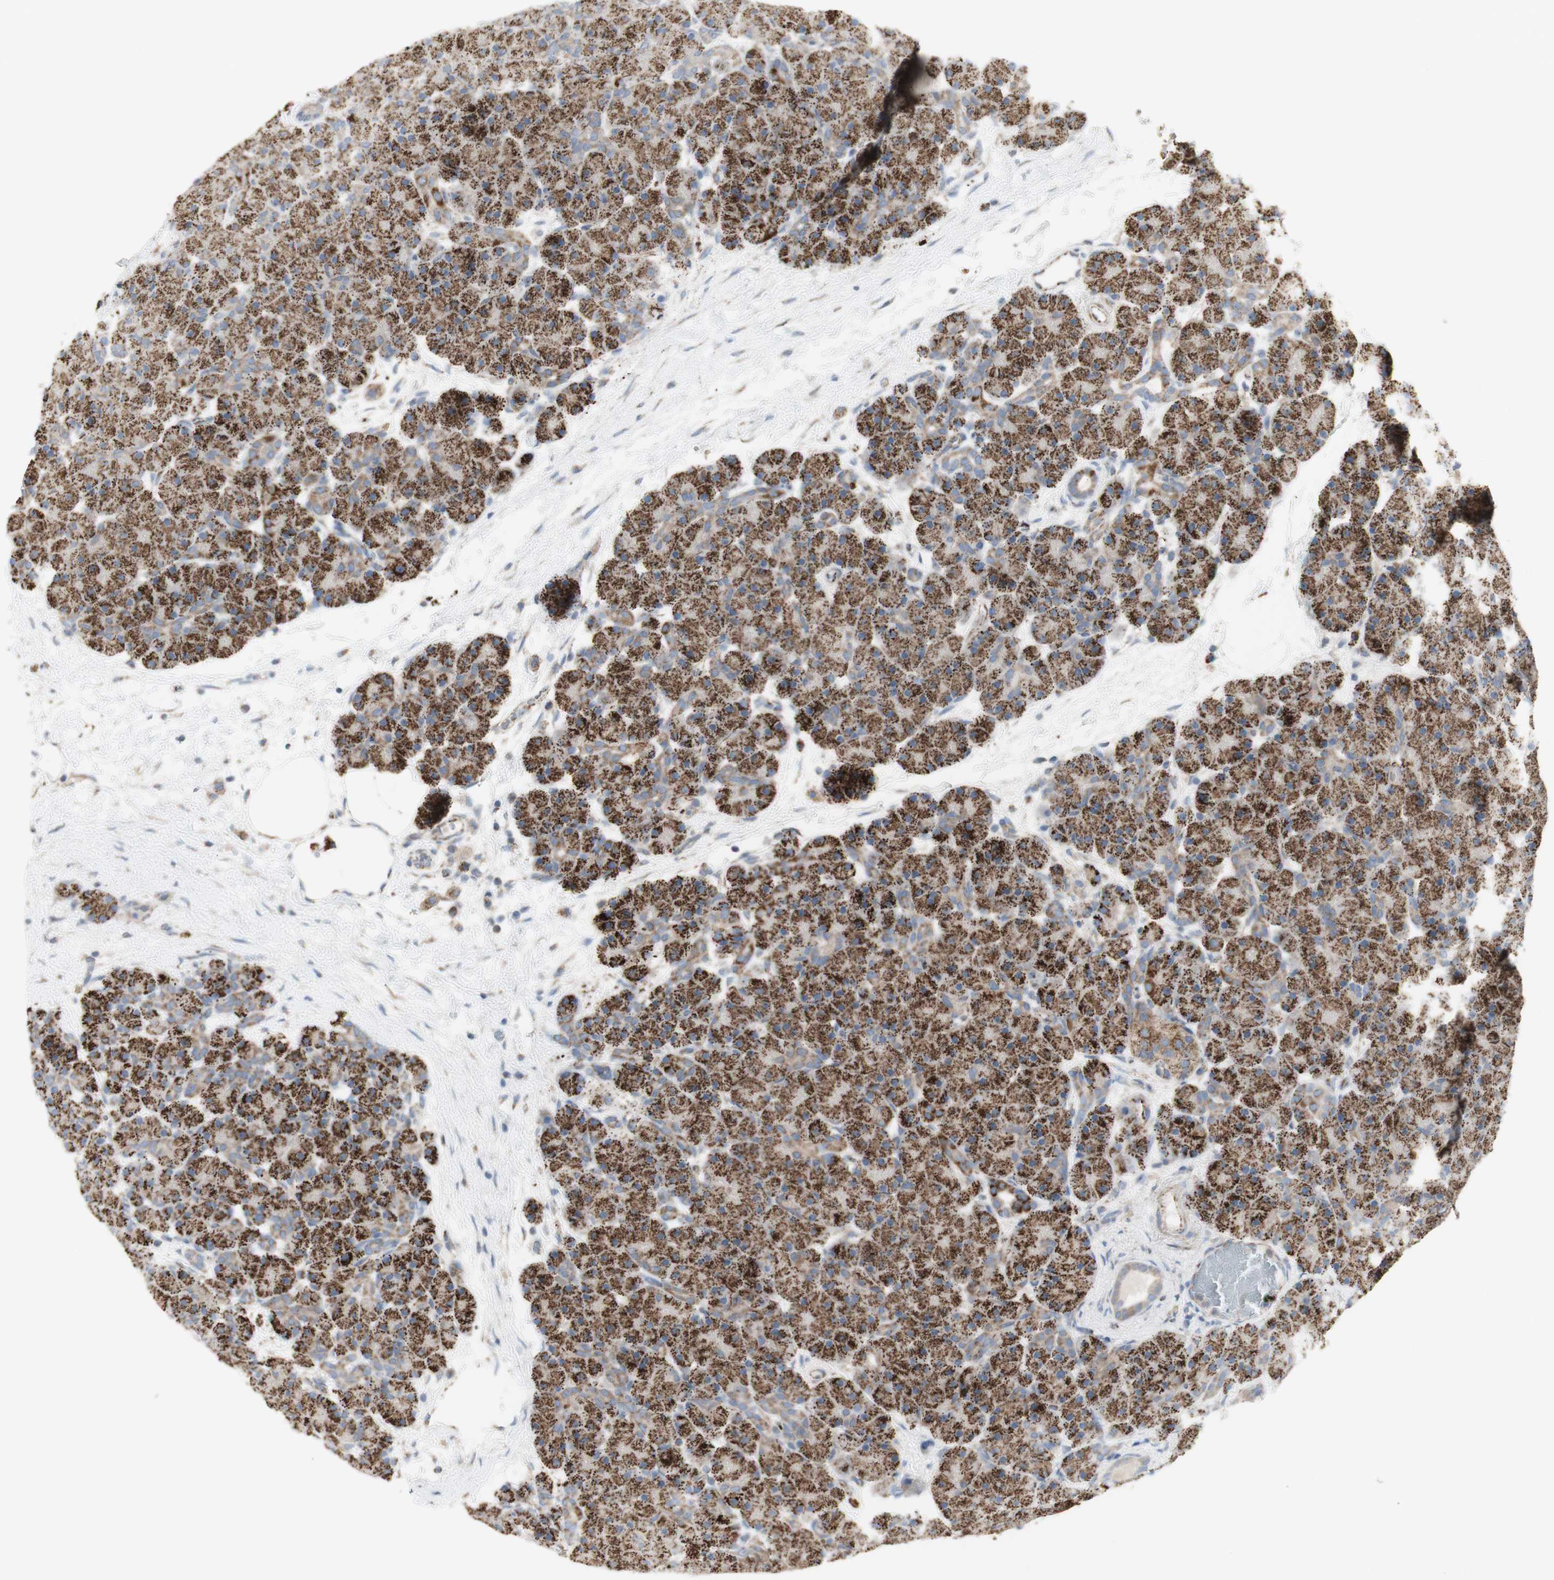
{"staining": {"intensity": "strong", "quantity": ">75%", "location": "cytoplasmic/membranous"}, "tissue": "pancreas", "cell_type": "Exocrine glandular cells", "image_type": "normal", "snomed": [{"axis": "morphology", "description": "Normal tissue, NOS"}, {"axis": "topography", "description": "Pancreas"}], "caption": "DAB (3,3'-diaminobenzidine) immunohistochemical staining of normal pancreas demonstrates strong cytoplasmic/membranous protein positivity in about >75% of exocrine glandular cells. (IHC, brightfield microscopy, high magnification).", "gene": "C3orf52", "patient": {"sex": "male", "age": 66}}